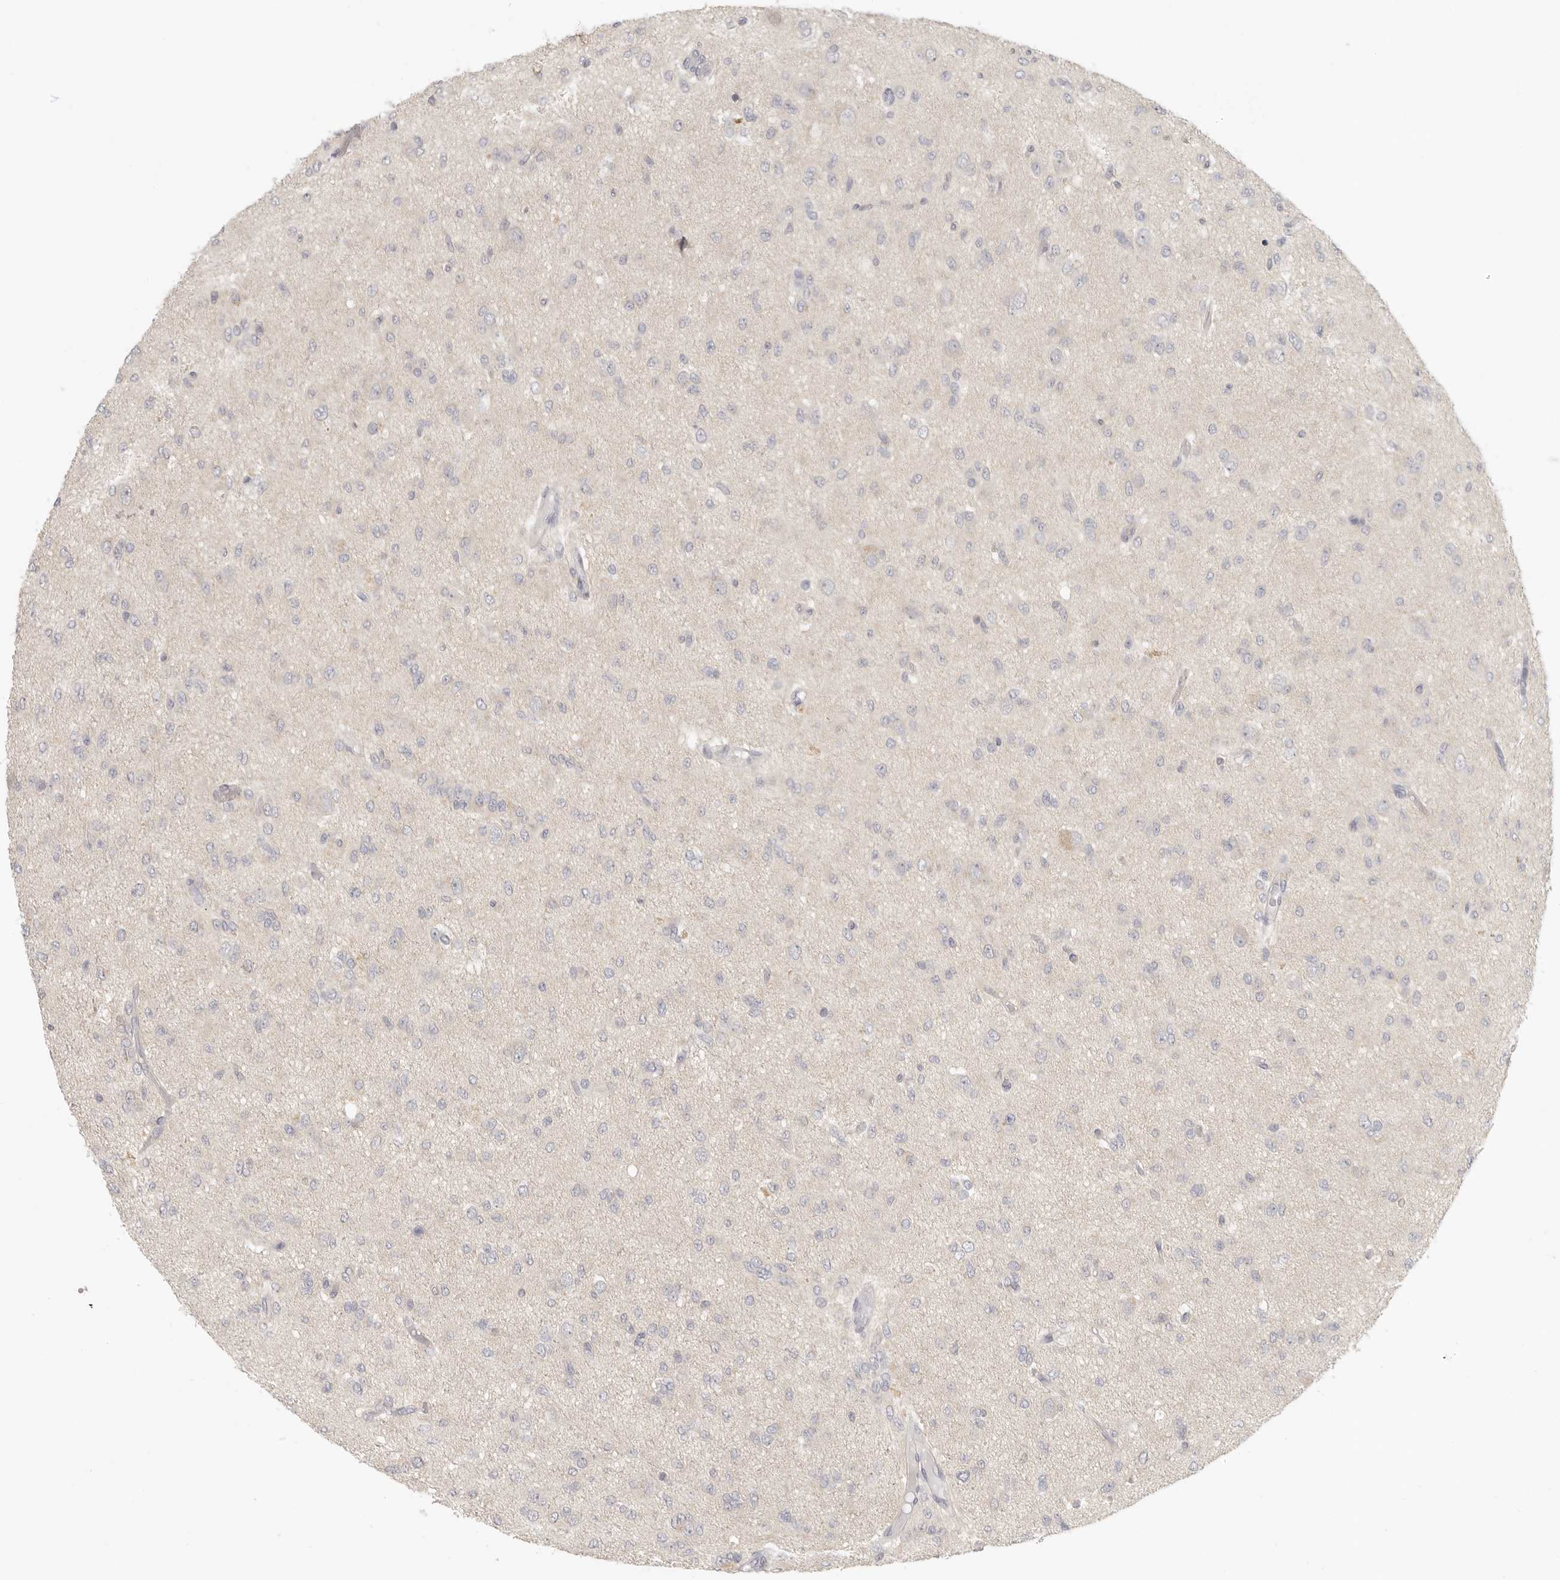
{"staining": {"intensity": "negative", "quantity": "none", "location": "none"}, "tissue": "glioma", "cell_type": "Tumor cells", "image_type": "cancer", "snomed": [{"axis": "morphology", "description": "Glioma, malignant, High grade"}, {"axis": "topography", "description": "Brain"}], "caption": "Immunohistochemistry photomicrograph of neoplastic tissue: human glioma stained with DAB shows no significant protein staining in tumor cells.", "gene": "AHDC1", "patient": {"sex": "female", "age": 59}}